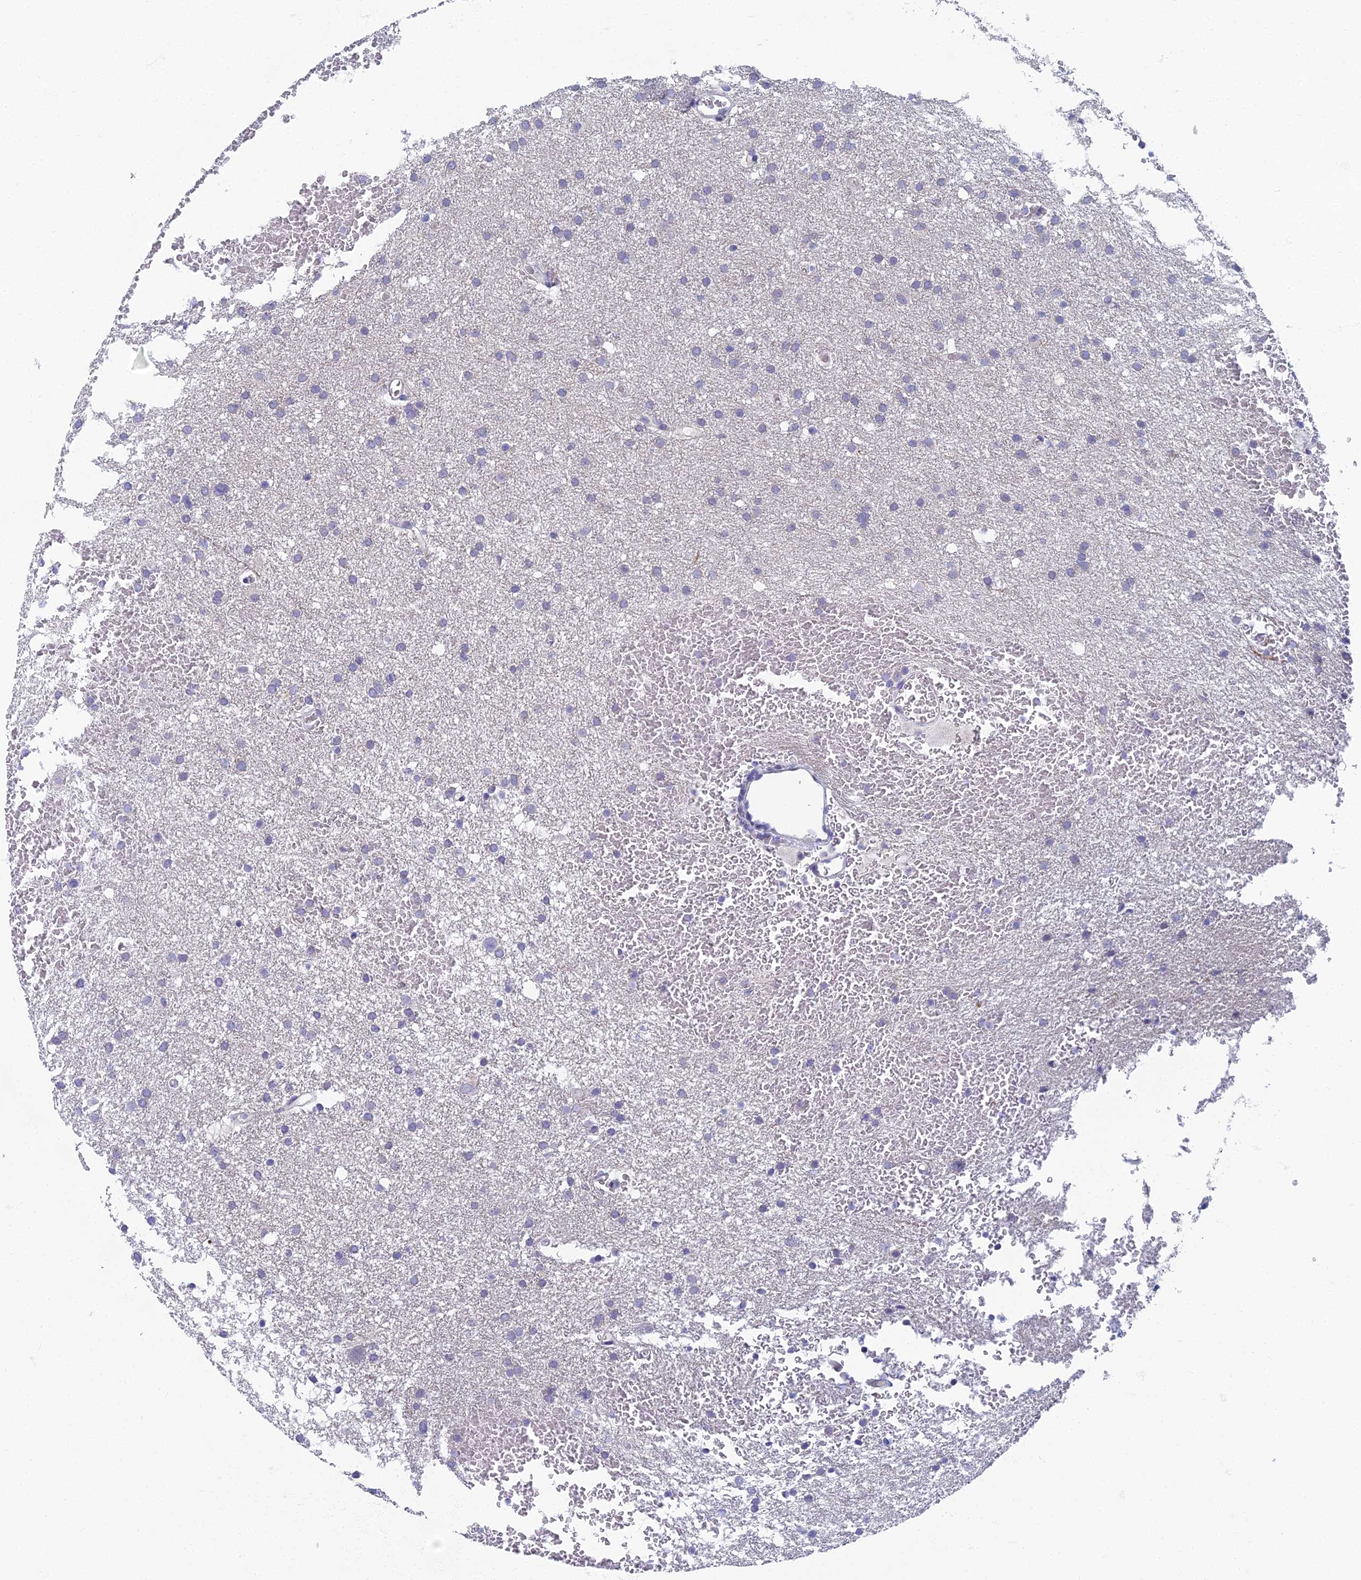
{"staining": {"intensity": "negative", "quantity": "none", "location": "none"}, "tissue": "glioma", "cell_type": "Tumor cells", "image_type": "cancer", "snomed": [{"axis": "morphology", "description": "Glioma, malignant, High grade"}, {"axis": "topography", "description": "Cerebral cortex"}], "caption": "High-grade glioma (malignant) was stained to show a protein in brown. There is no significant expression in tumor cells. (DAB (3,3'-diaminobenzidine) immunohistochemistry (IHC), high magnification).", "gene": "SPIN4", "patient": {"sex": "female", "age": 36}}